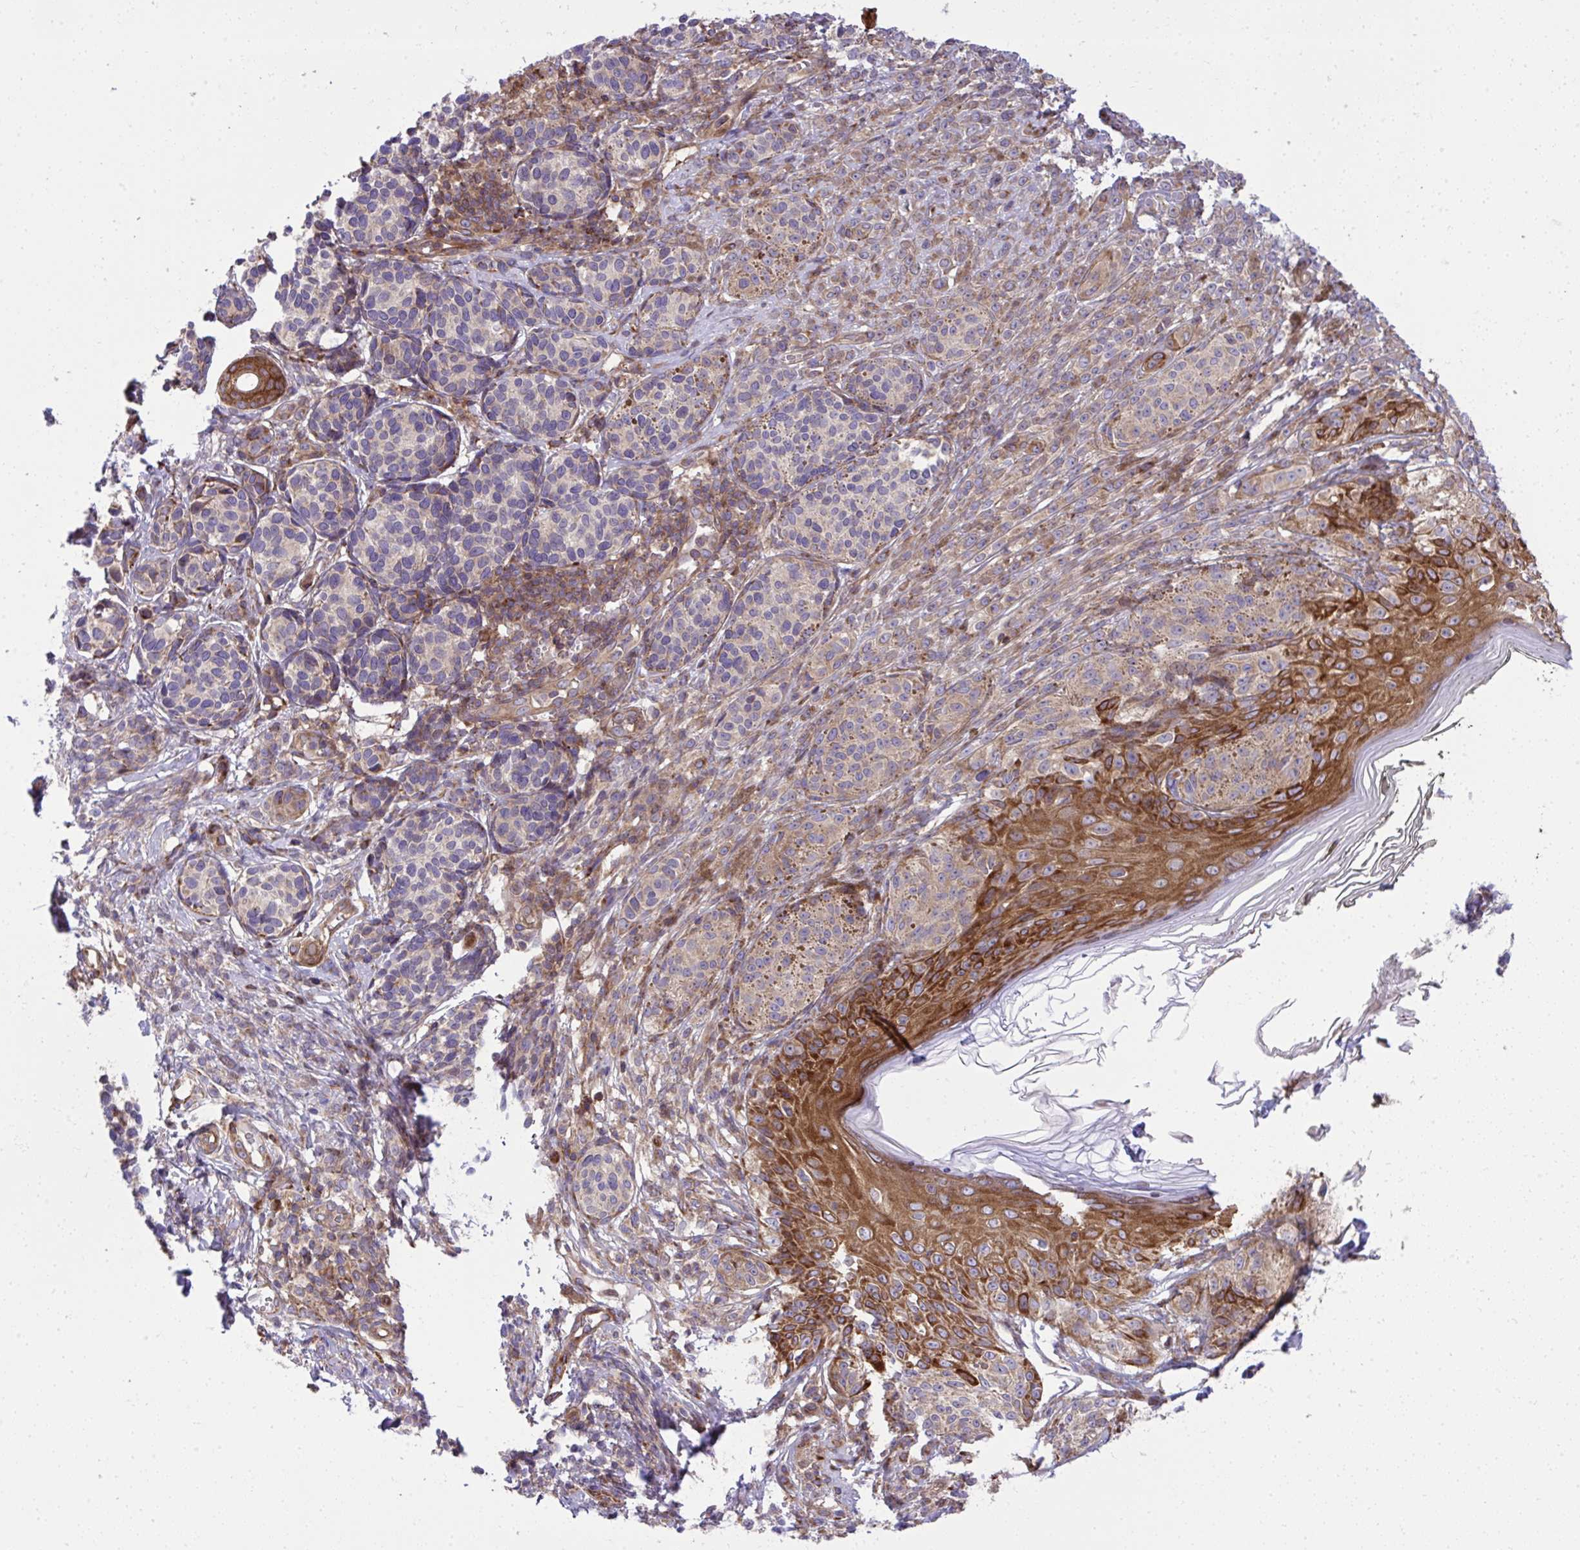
{"staining": {"intensity": "negative", "quantity": "none", "location": "none"}, "tissue": "melanoma", "cell_type": "Tumor cells", "image_type": "cancer", "snomed": [{"axis": "morphology", "description": "Malignant melanoma, NOS"}, {"axis": "topography", "description": "Skin"}], "caption": "DAB (3,3'-diaminobenzidine) immunohistochemical staining of malignant melanoma exhibits no significant expression in tumor cells.", "gene": "NMNAT3", "patient": {"sex": "male", "age": 42}}